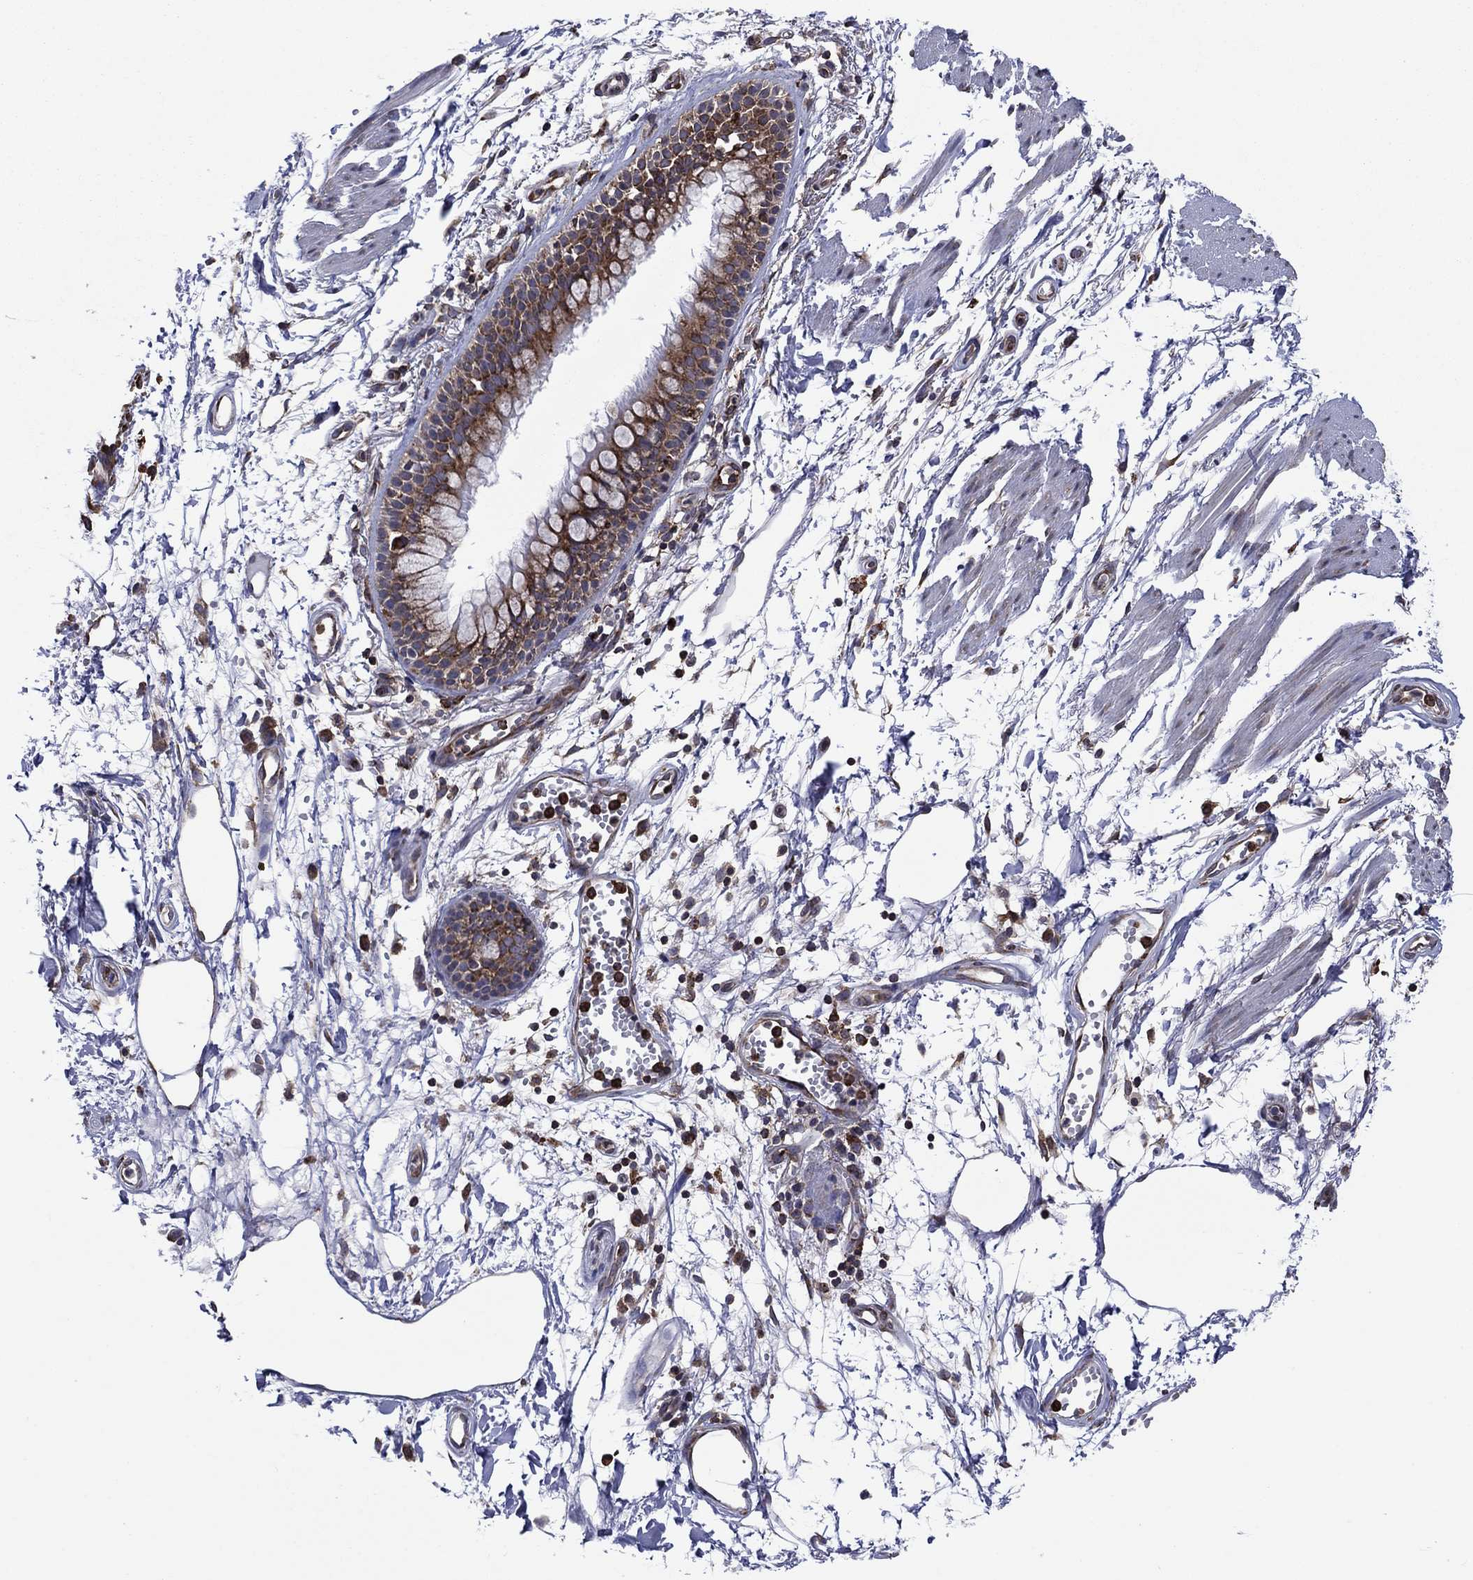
{"staining": {"intensity": "negative", "quantity": "none", "location": "none"}, "tissue": "adipose tissue", "cell_type": "Adipocytes", "image_type": "normal", "snomed": [{"axis": "morphology", "description": "Normal tissue, NOS"}, {"axis": "morphology", "description": "Squamous cell carcinoma, NOS"}, {"axis": "topography", "description": "Cartilage tissue"}, {"axis": "topography", "description": "Lung"}], "caption": "Immunohistochemical staining of benign human adipose tissue reveals no significant staining in adipocytes.", "gene": "YBX1", "patient": {"sex": "male", "age": 66}}